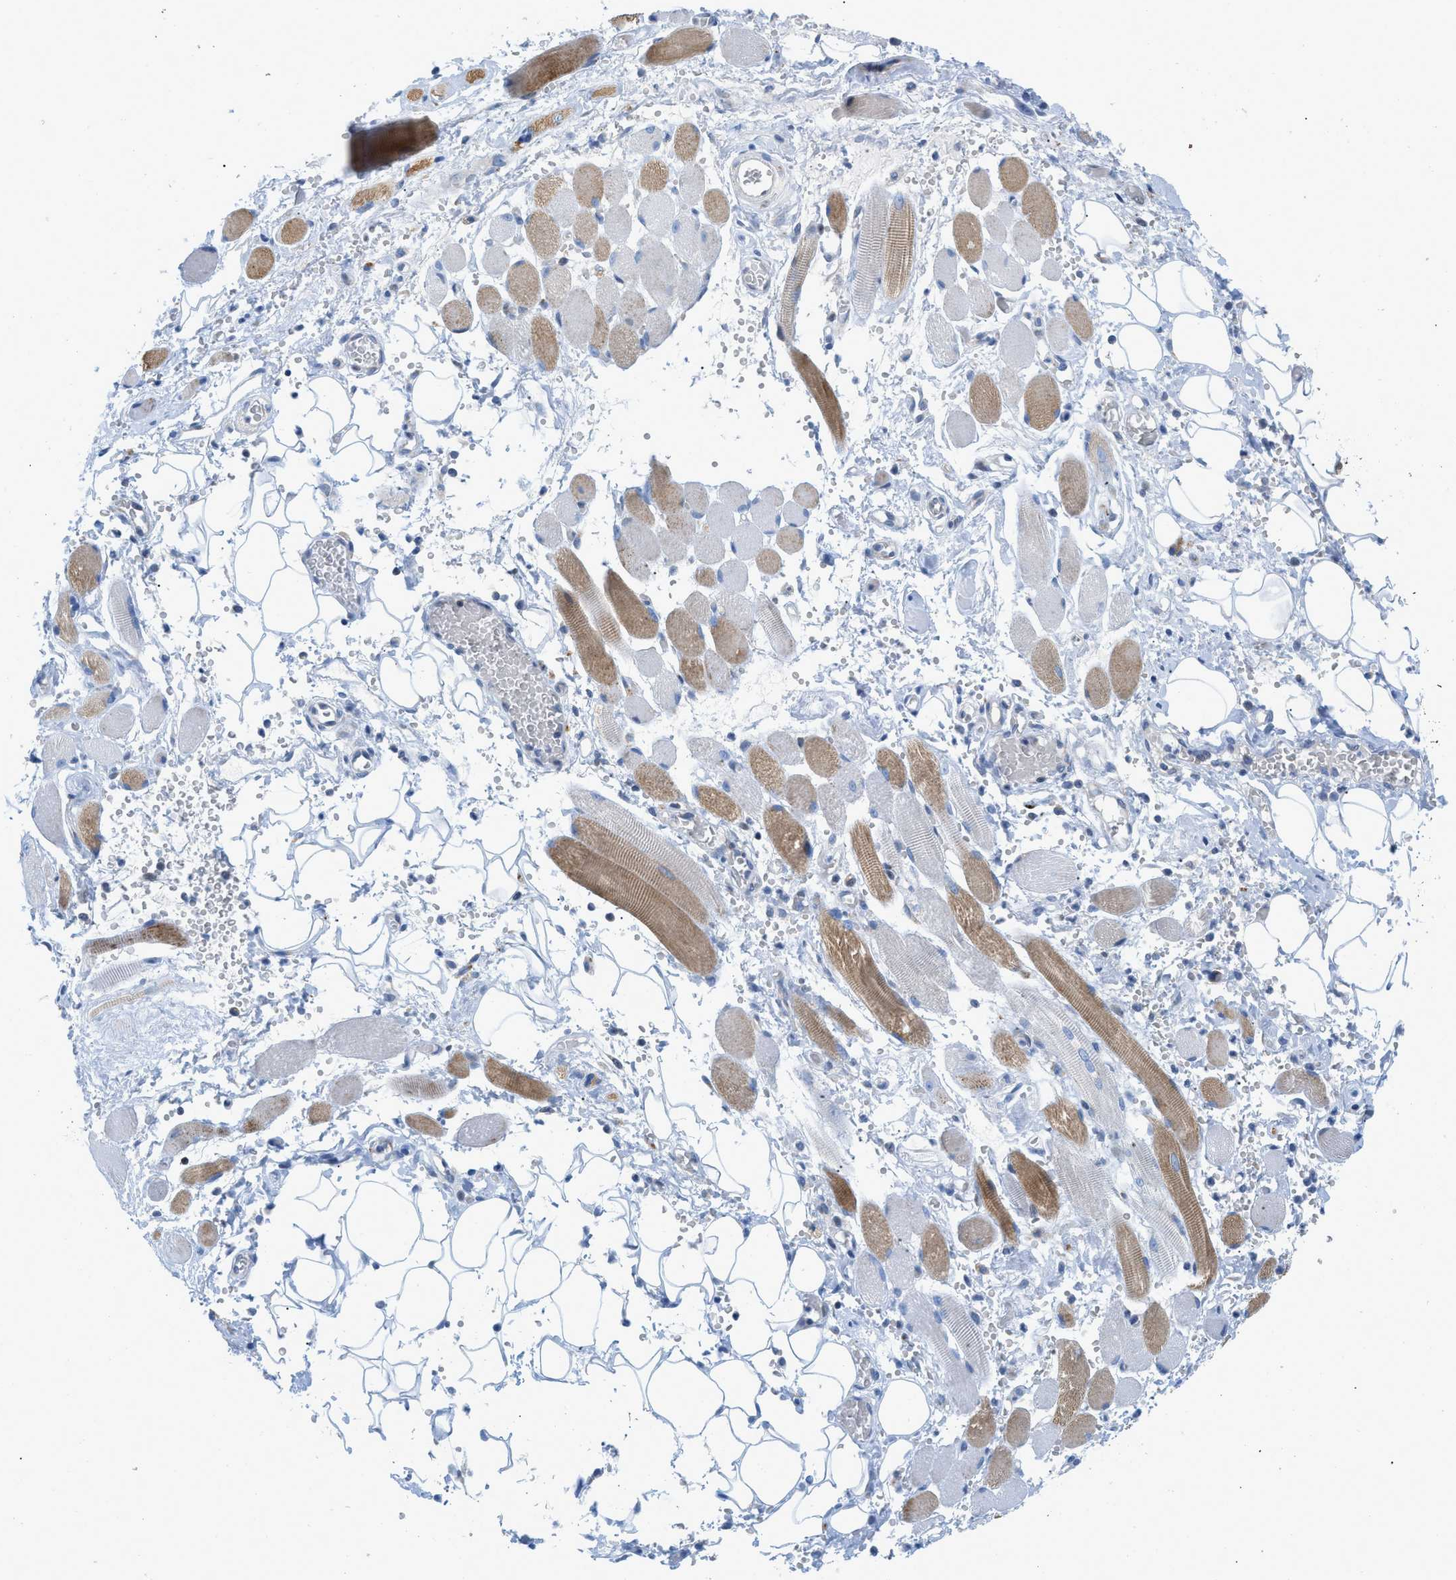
{"staining": {"intensity": "negative", "quantity": "none", "location": "none"}, "tissue": "adipose tissue", "cell_type": "Adipocytes", "image_type": "normal", "snomed": [{"axis": "morphology", "description": "Squamous cell carcinoma, NOS"}, {"axis": "topography", "description": "Oral tissue"}, {"axis": "topography", "description": "Head-Neck"}], "caption": "Adipocytes show no significant protein expression in unremarkable adipose tissue.", "gene": "RBBP9", "patient": {"sex": "female", "age": 50}}